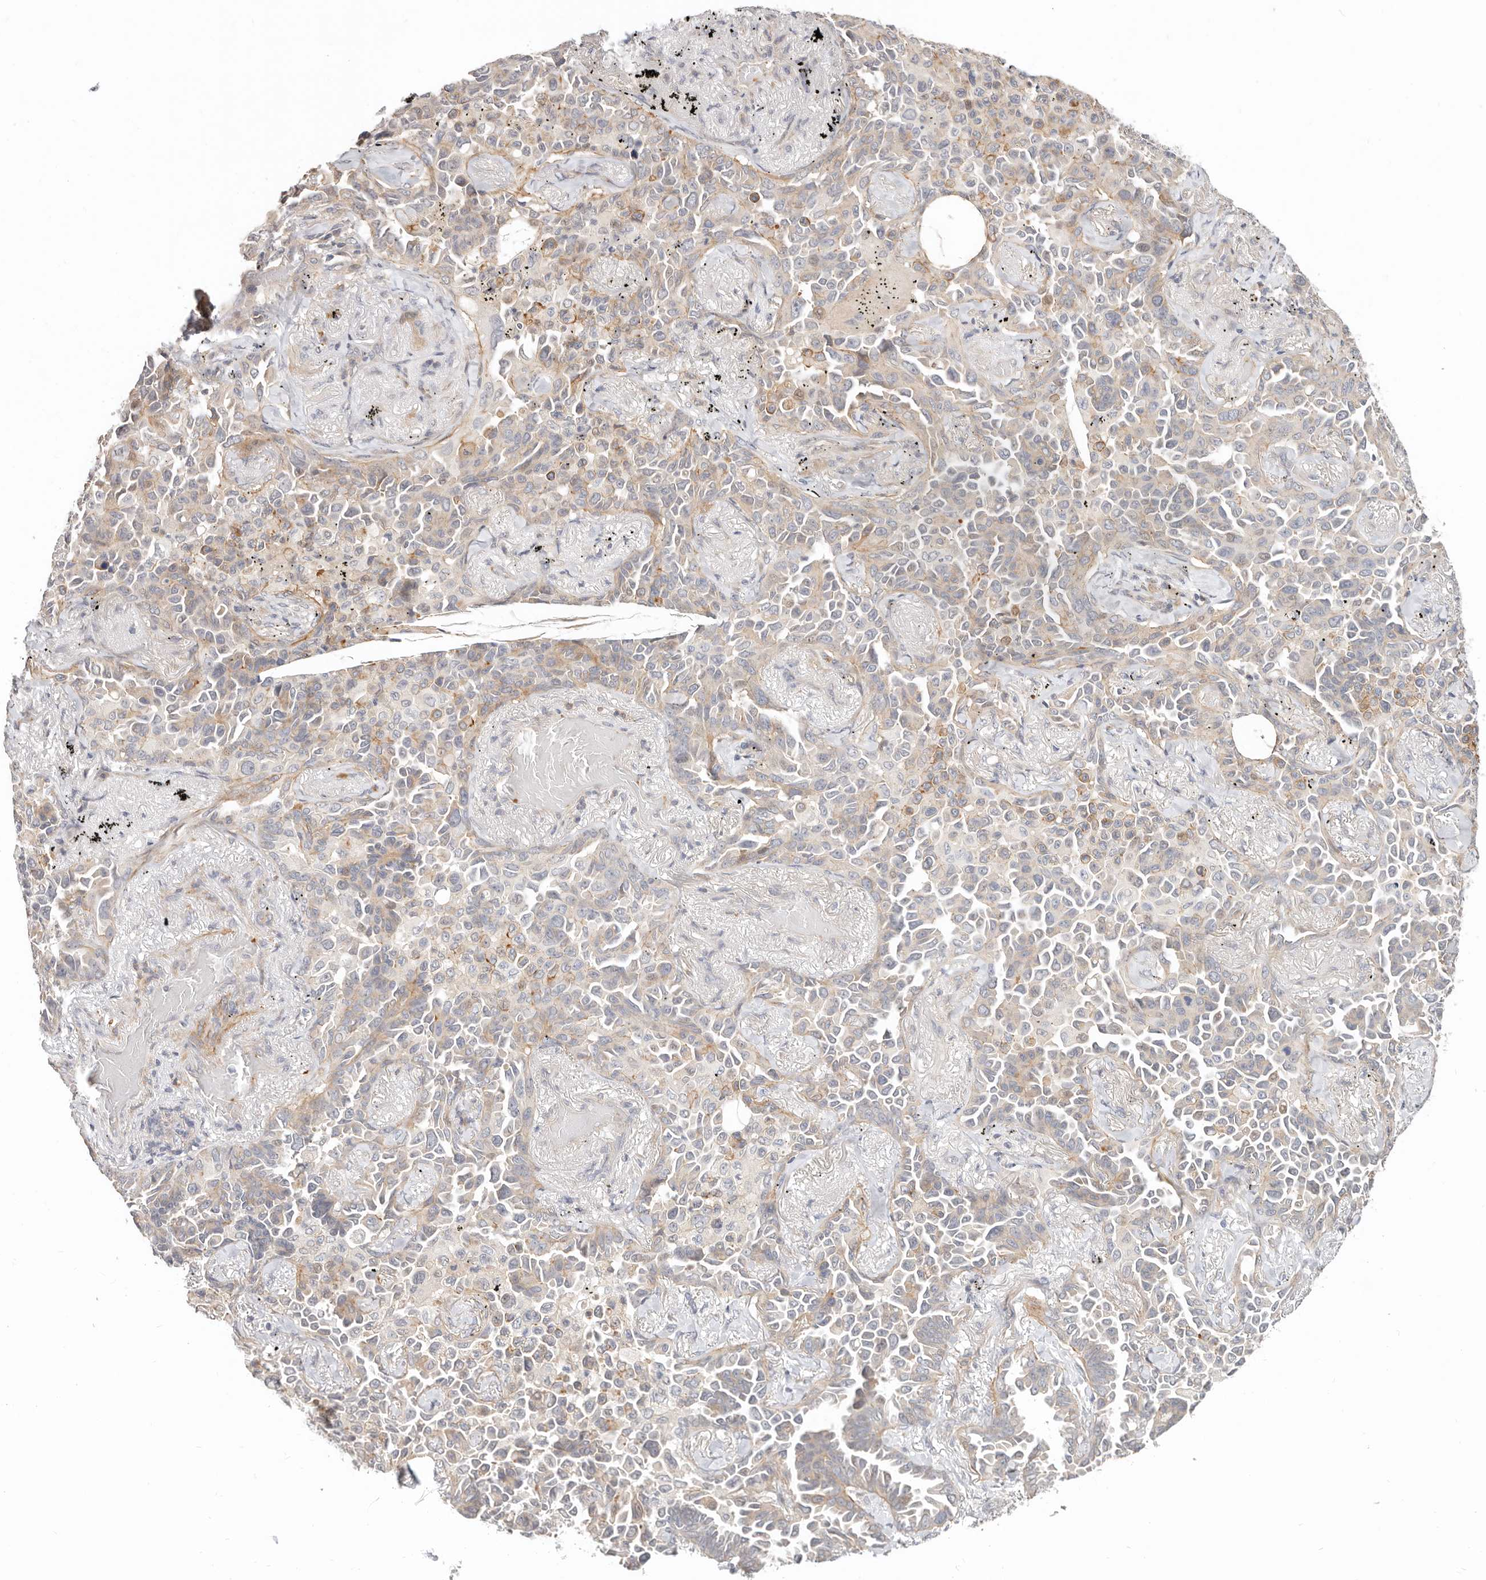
{"staining": {"intensity": "weak", "quantity": "<25%", "location": "cytoplasmic/membranous"}, "tissue": "lung cancer", "cell_type": "Tumor cells", "image_type": "cancer", "snomed": [{"axis": "morphology", "description": "Adenocarcinoma, NOS"}, {"axis": "topography", "description": "Lung"}], "caption": "Immunohistochemistry (IHC) image of human adenocarcinoma (lung) stained for a protein (brown), which shows no positivity in tumor cells.", "gene": "ZRANB1", "patient": {"sex": "female", "age": 67}}